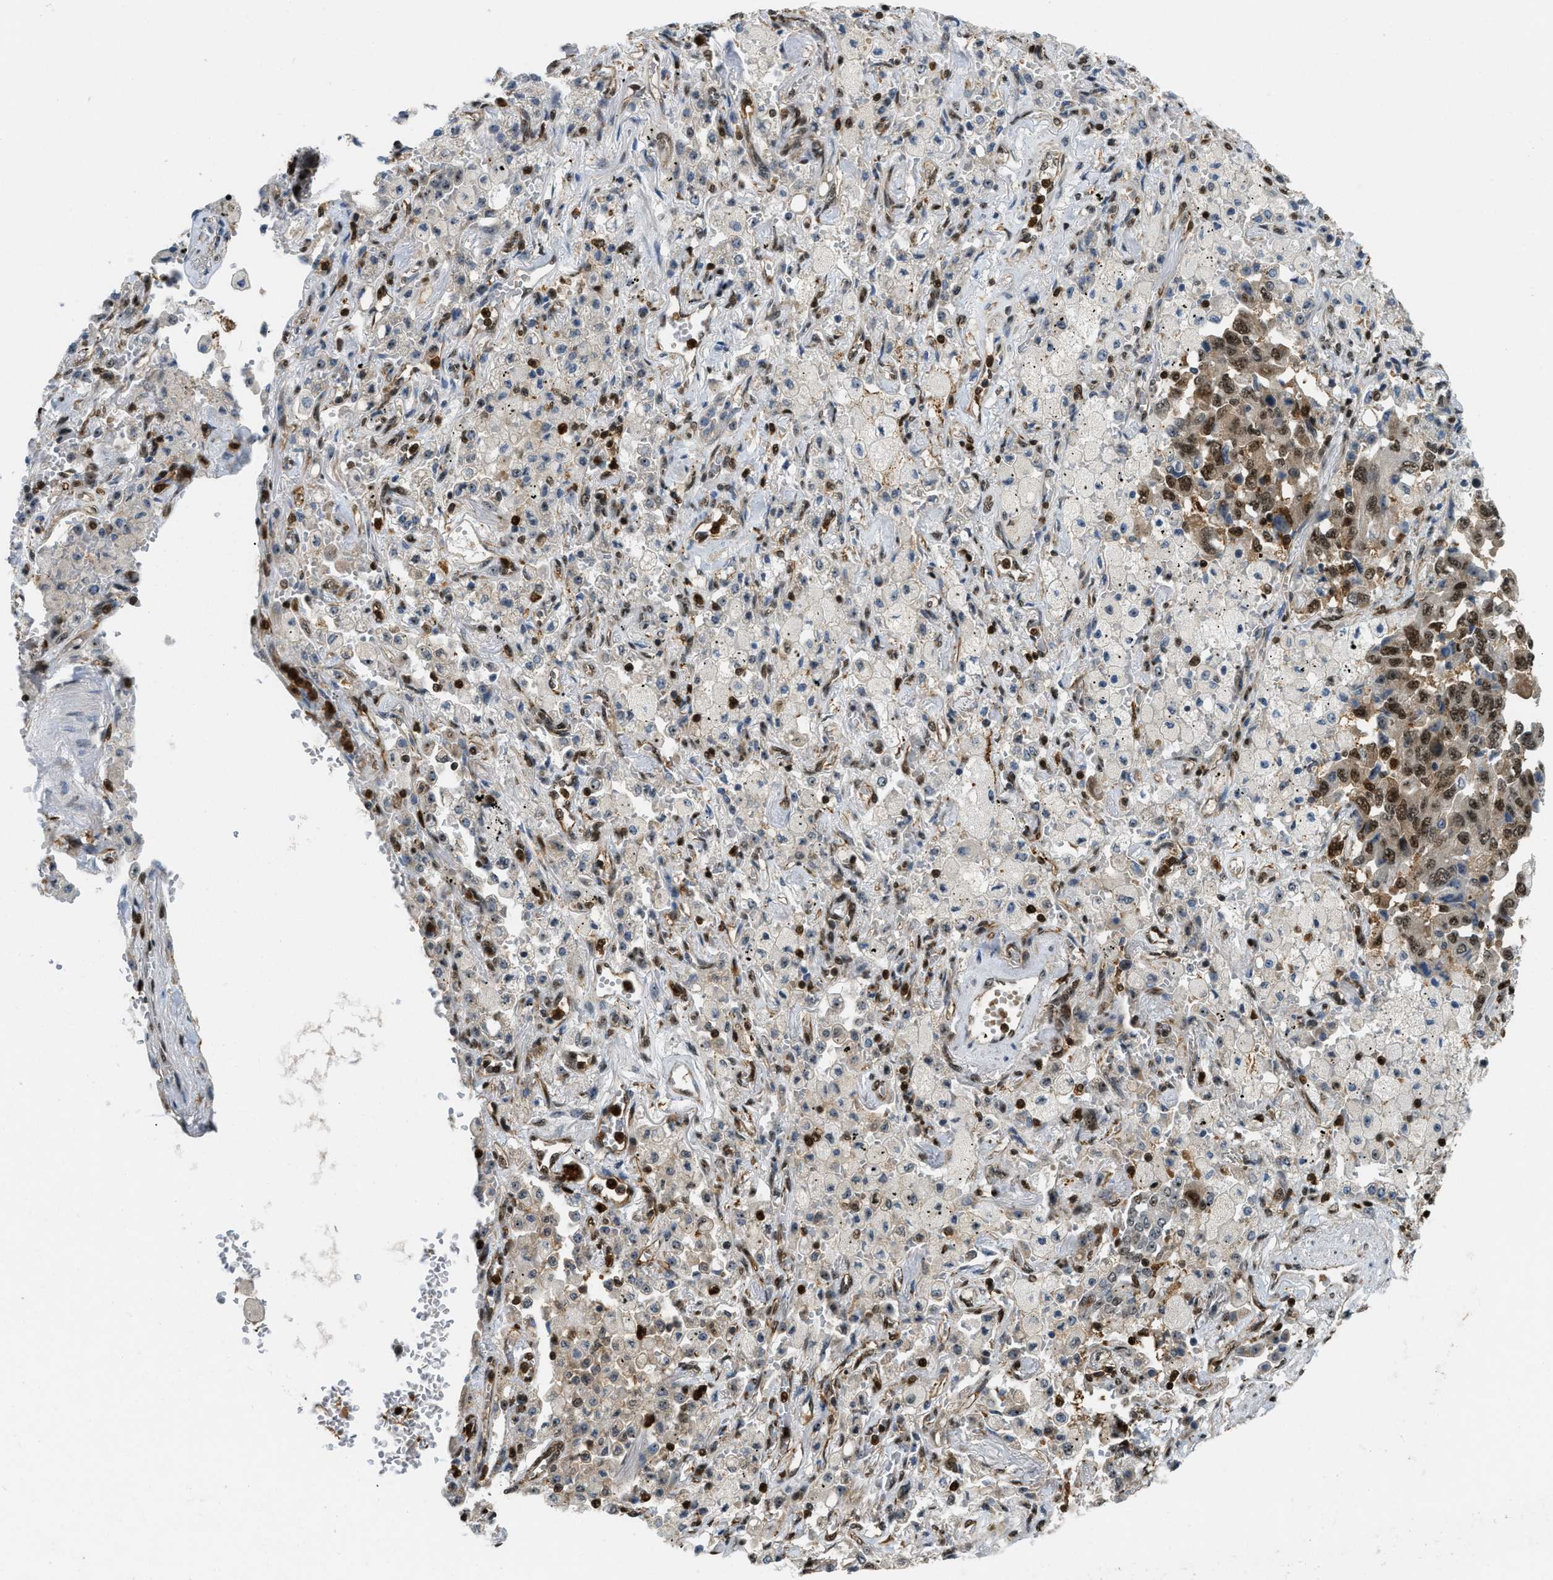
{"staining": {"intensity": "moderate", "quantity": ">75%", "location": "nuclear"}, "tissue": "lung cancer", "cell_type": "Tumor cells", "image_type": "cancer", "snomed": [{"axis": "morphology", "description": "Adenocarcinoma, NOS"}, {"axis": "topography", "description": "Lung"}], "caption": "Lung cancer stained with a brown dye reveals moderate nuclear positive expression in about >75% of tumor cells.", "gene": "E2F1", "patient": {"sex": "female", "age": 65}}